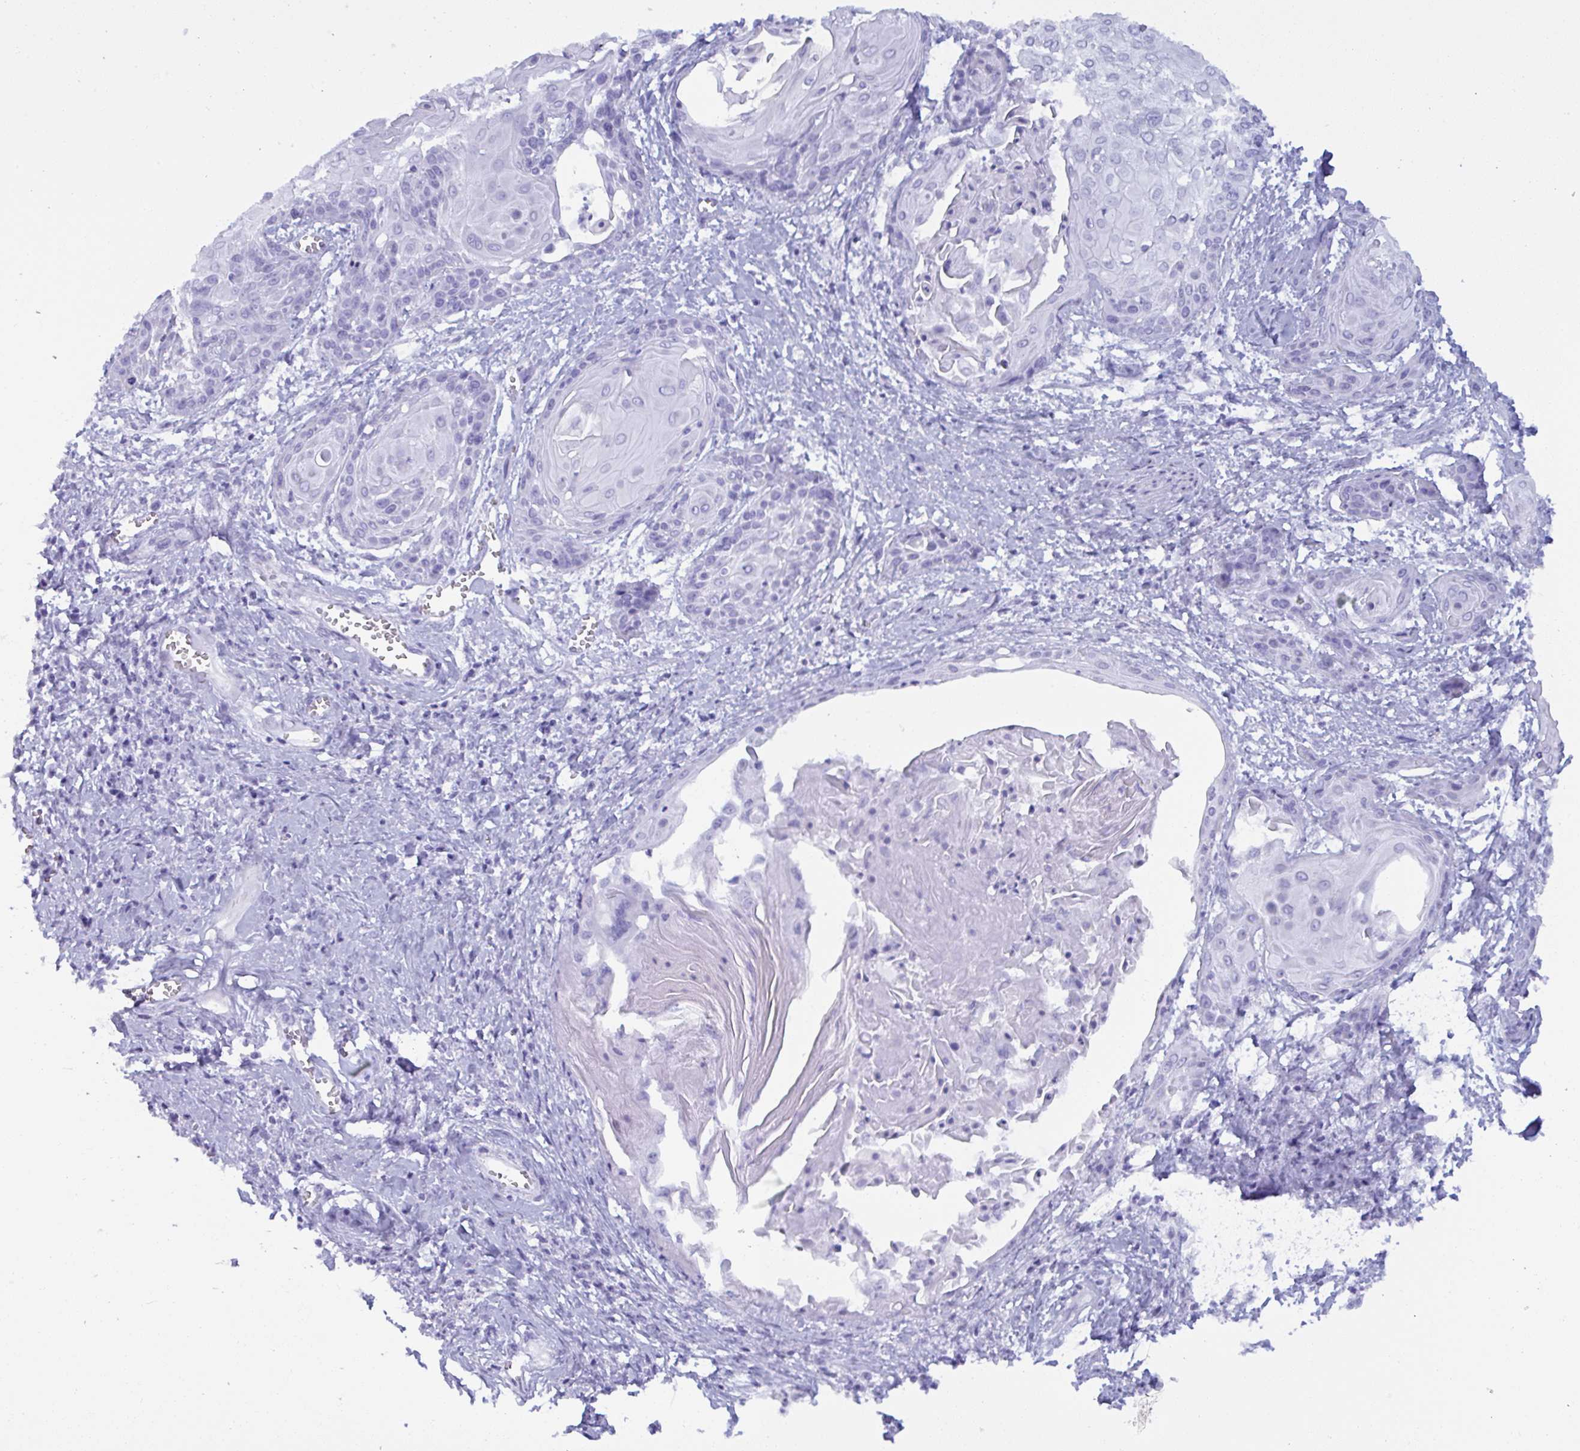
{"staining": {"intensity": "negative", "quantity": "none", "location": "none"}, "tissue": "cervical cancer", "cell_type": "Tumor cells", "image_type": "cancer", "snomed": [{"axis": "morphology", "description": "Squamous cell carcinoma, NOS"}, {"axis": "topography", "description": "Cervix"}], "caption": "Tumor cells are negative for protein expression in human cervical cancer (squamous cell carcinoma).", "gene": "MRGPRG", "patient": {"sex": "female", "age": 57}}